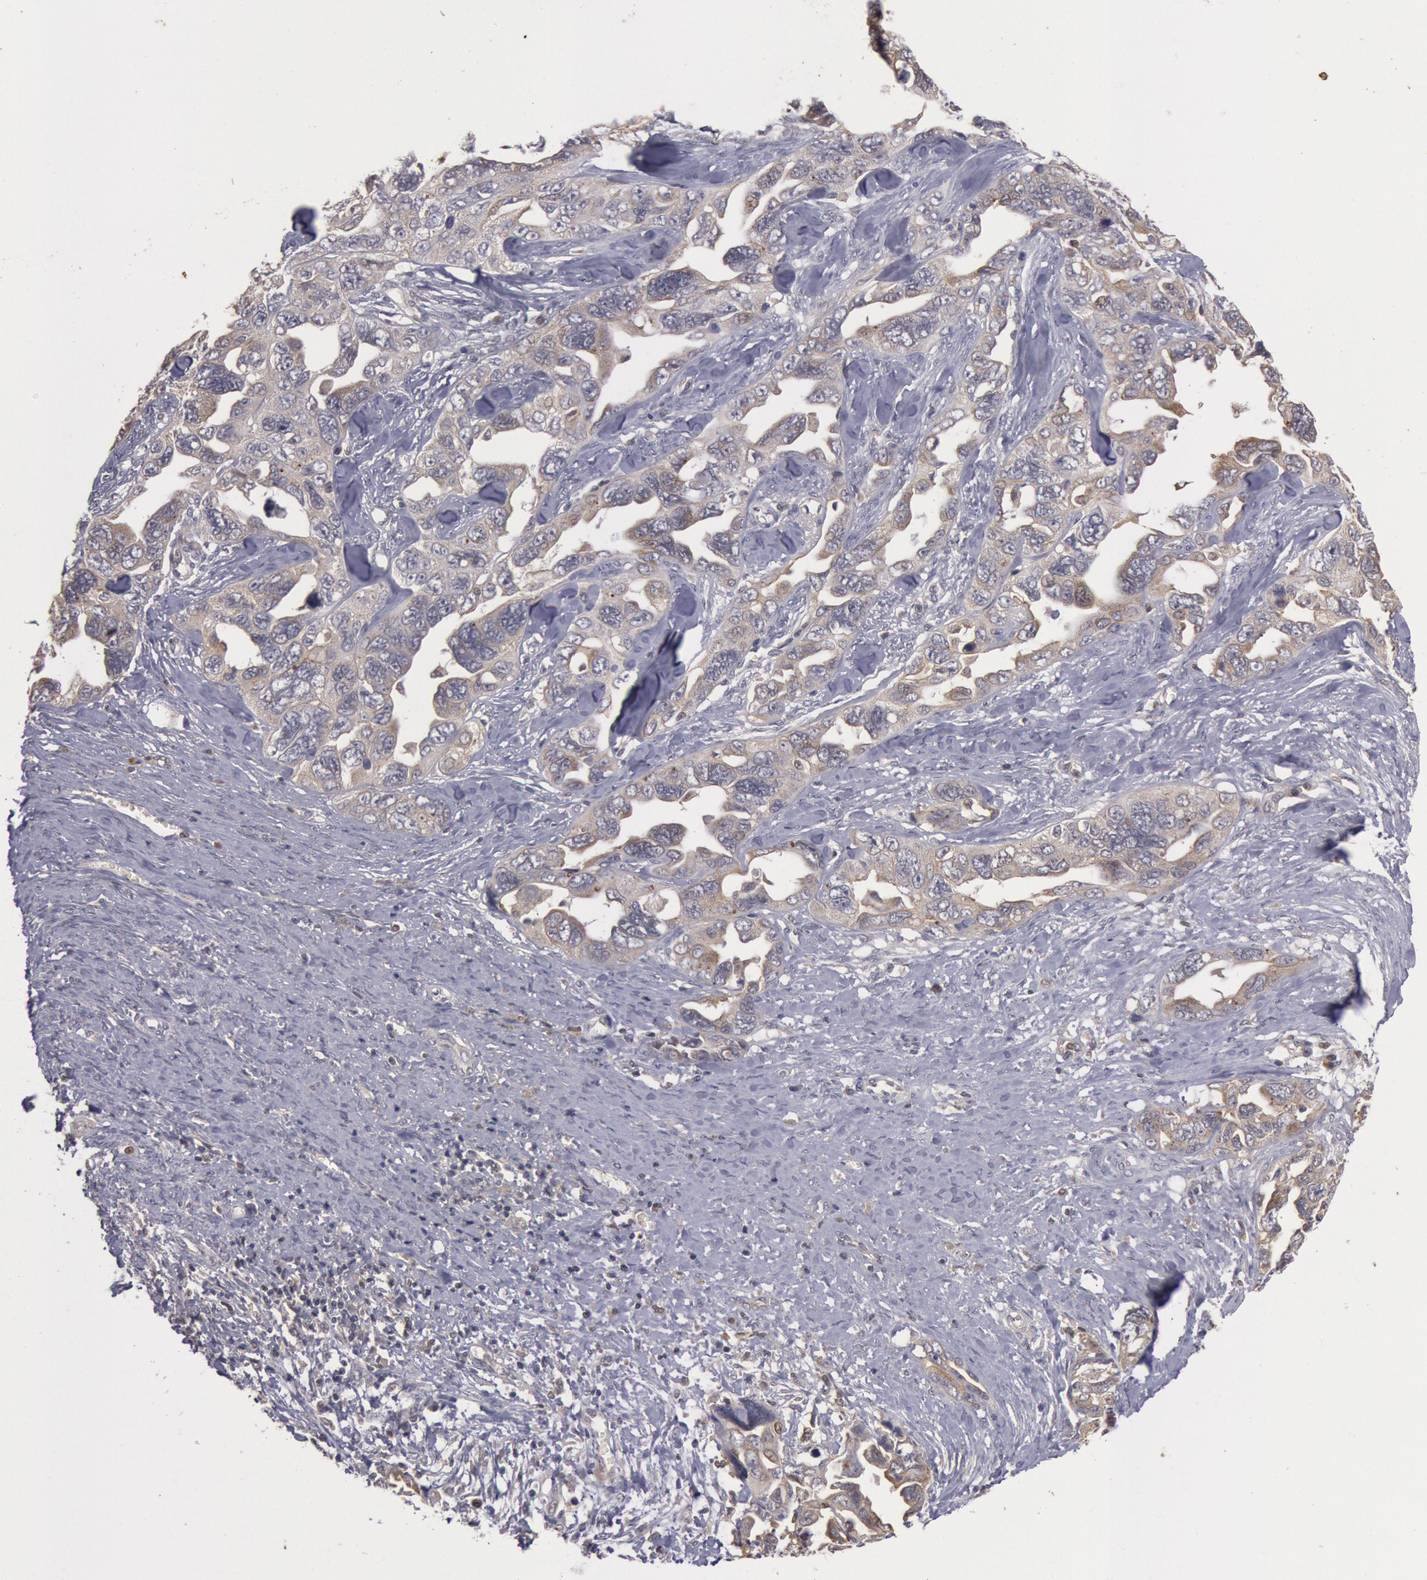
{"staining": {"intensity": "weak", "quantity": ">75%", "location": "cytoplasmic/membranous"}, "tissue": "ovarian cancer", "cell_type": "Tumor cells", "image_type": "cancer", "snomed": [{"axis": "morphology", "description": "Cystadenocarcinoma, serous, NOS"}, {"axis": "topography", "description": "Ovary"}], "caption": "Weak cytoplasmic/membranous protein expression is seen in approximately >75% of tumor cells in ovarian serous cystadenocarcinoma.", "gene": "PLA2G6", "patient": {"sex": "female", "age": 63}}